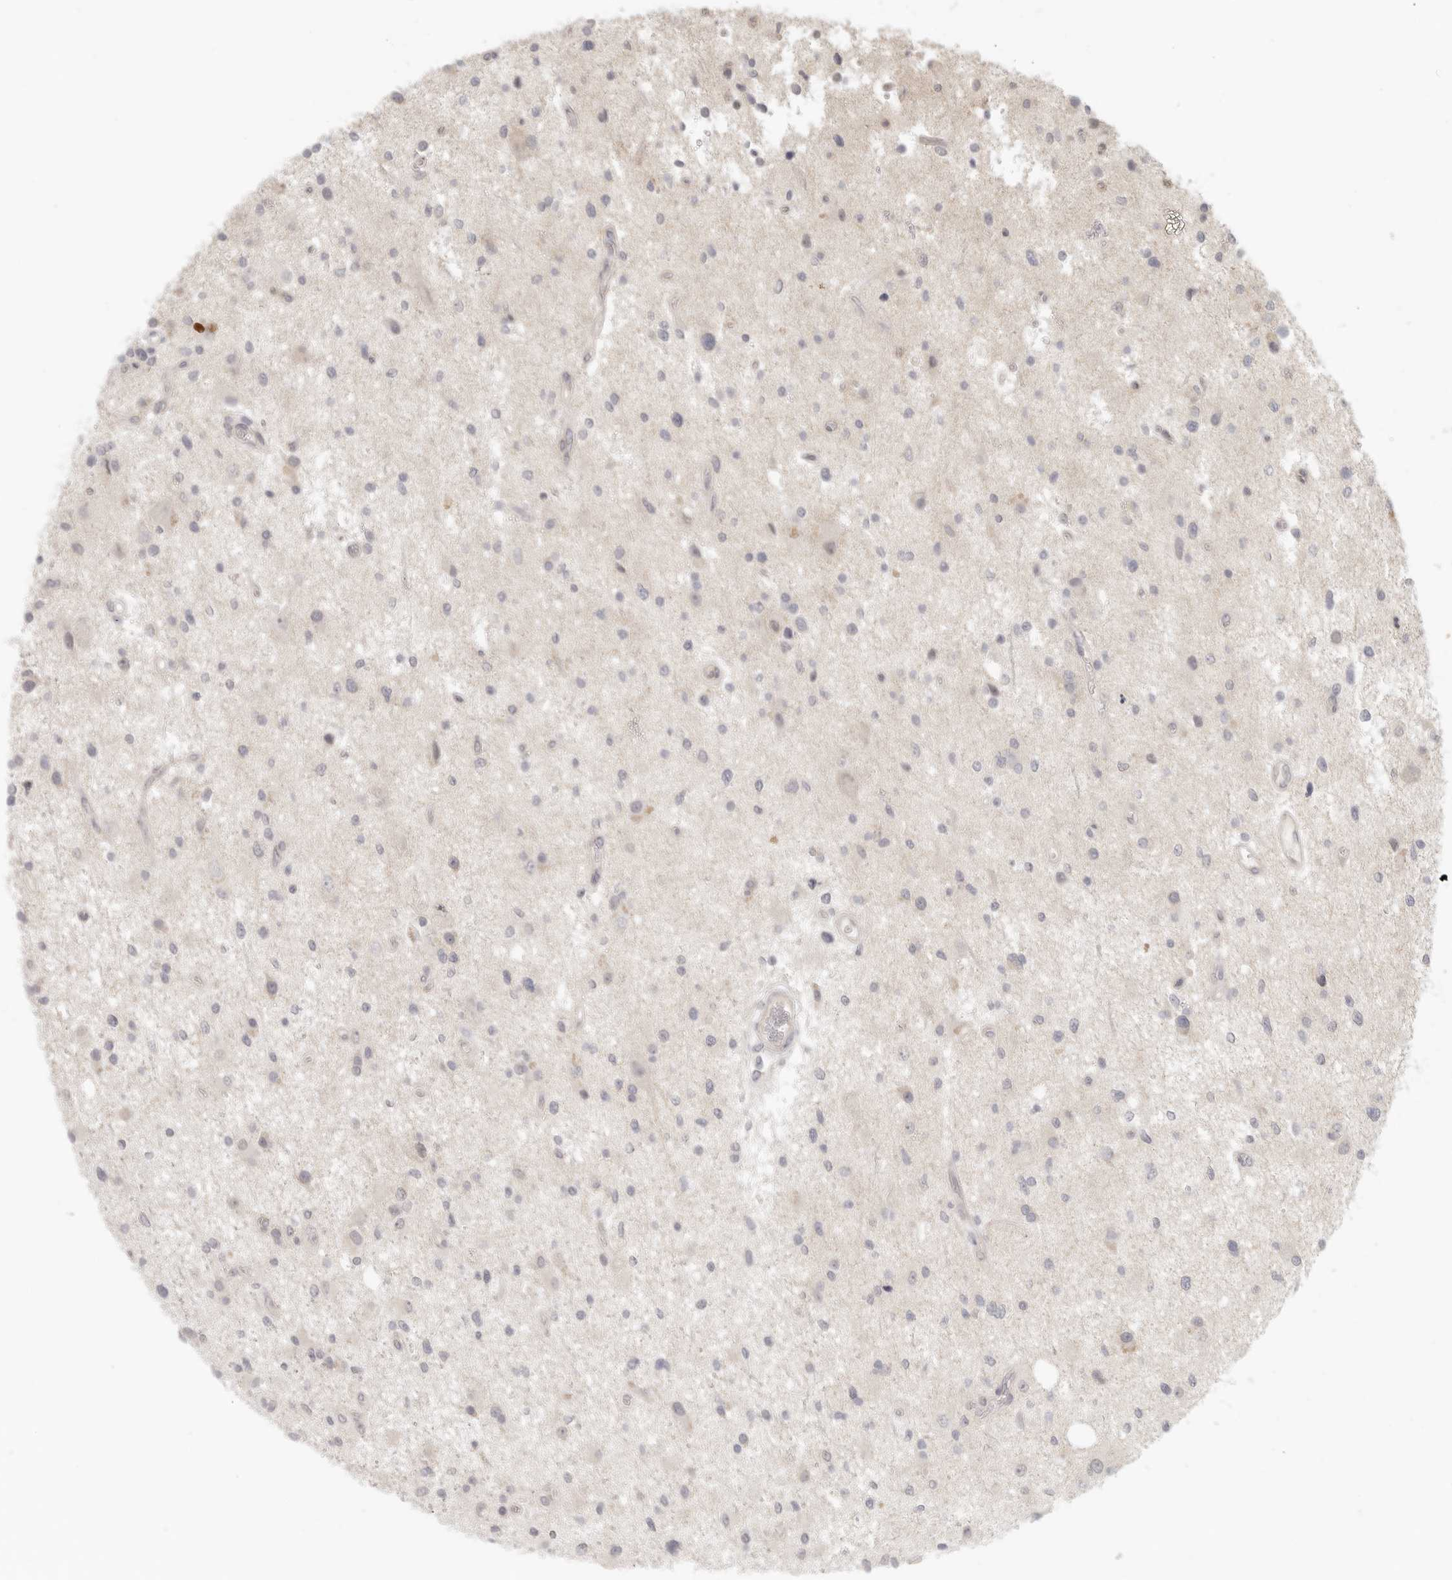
{"staining": {"intensity": "negative", "quantity": "none", "location": "none"}, "tissue": "glioma", "cell_type": "Tumor cells", "image_type": "cancer", "snomed": [{"axis": "morphology", "description": "Glioma, malignant, High grade"}, {"axis": "topography", "description": "Brain"}], "caption": "Immunohistochemistry (IHC) micrograph of malignant glioma (high-grade) stained for a protein (brown), which reveals no positivity in tumor cells. (IHC, brightfield microscopy, high magnification).", "gene": "AHDC1", "patient": {"sex": "male", "age": 33}}